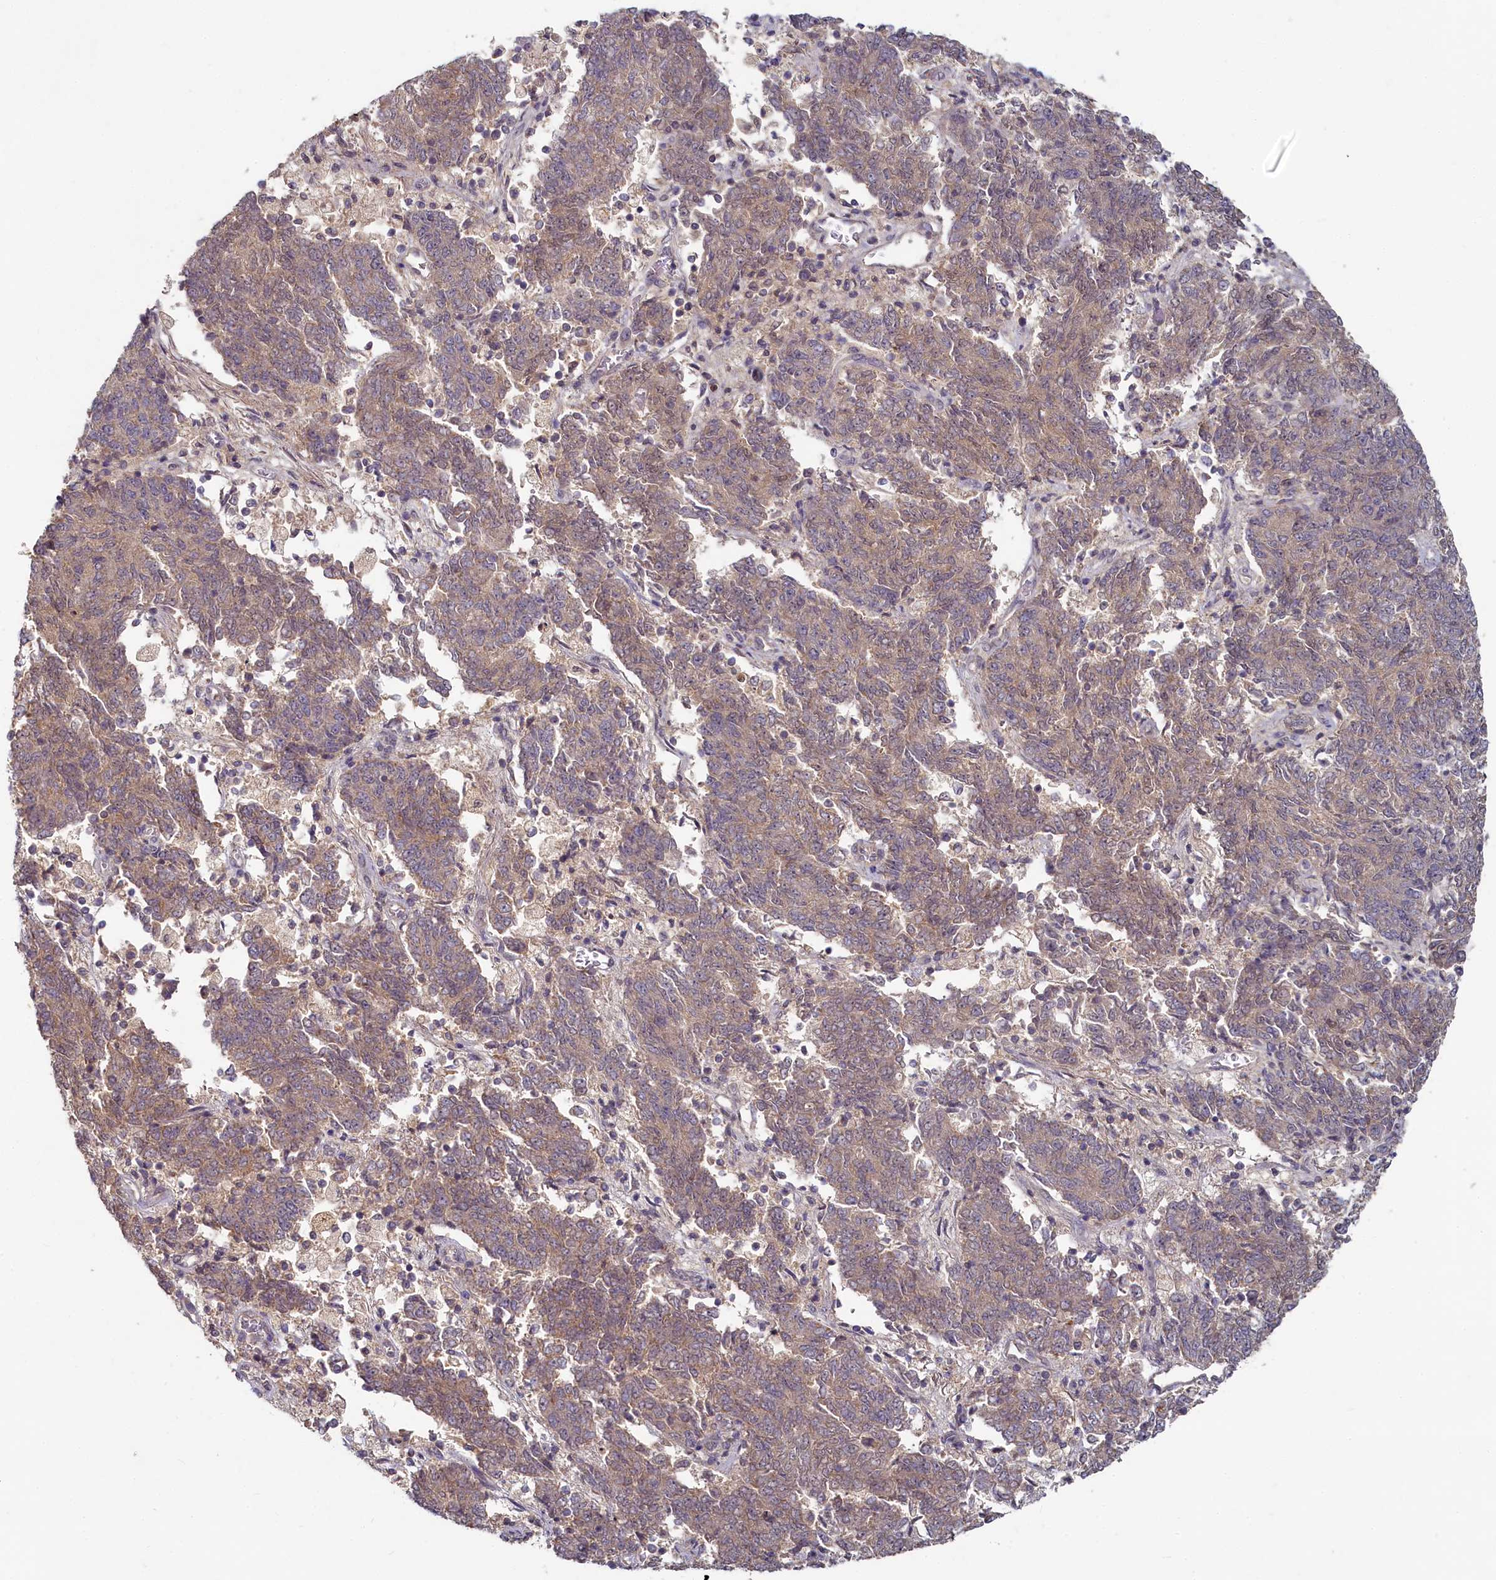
{"staining": {"intensity": "weak", "quantity": ">75%", "location": "cytoplasmic/membranous"}, "tissue": "endometrial cancer", "cell_type": "Tumor cells", "image_type": "cancer", "snomed": [{"axis": "morphology", "description": "Adenocarcinoma, NOS"}, {"axis": "topography", "description": "Endometrium"}], "caption": "Tumor cells show low levels of weak cytoplasmic/membranous positivity in approximately >75% of cells in adenocarcinoma (endometrial). (brown staining indicates protein expression, while blue staining denotes nuclei).", "gene": "HERC3", "patient": {"sex": "female", "age": 80}}